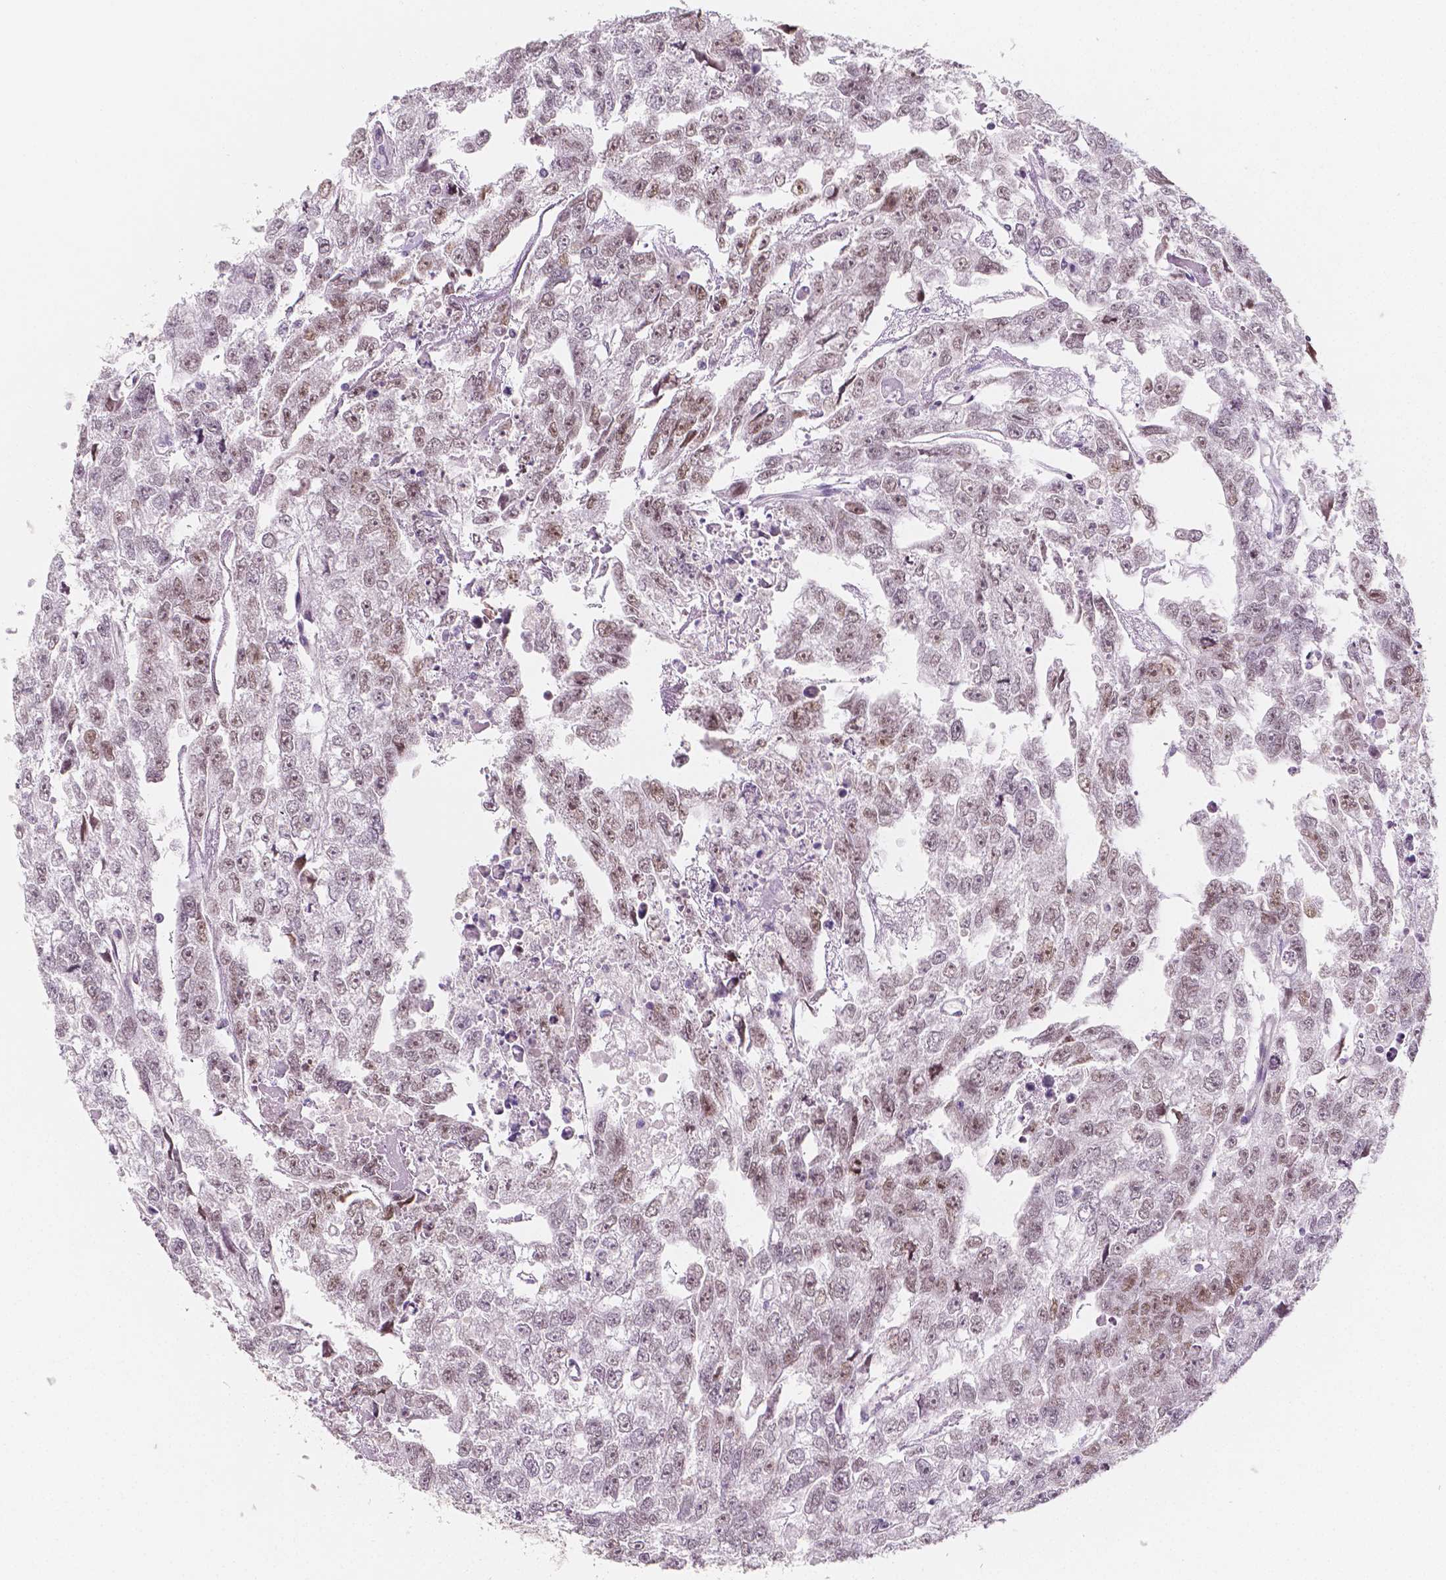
{"staining": {"intensity": "weak", "quantity": "<25%", "location": "nuclear"}, "tissue": "testis cancer", "cell_type": "Tumor cells", "image_type": "cancer", "snomed": [{"axis": "morphology", "description": "Carcinoma, Embryonal, NOS"}, {"axis": "morphology", "description": "Teratoma, malignant, NOS"}, {"axis": "topography", "description": "Testis"}], "caption": "The immunohistochemistry (IHC) image has no significant expression in tumor cells of testis cancer tissue.", "gene": "KDM5B", "patient": {"sex": "male", "age": 44}}